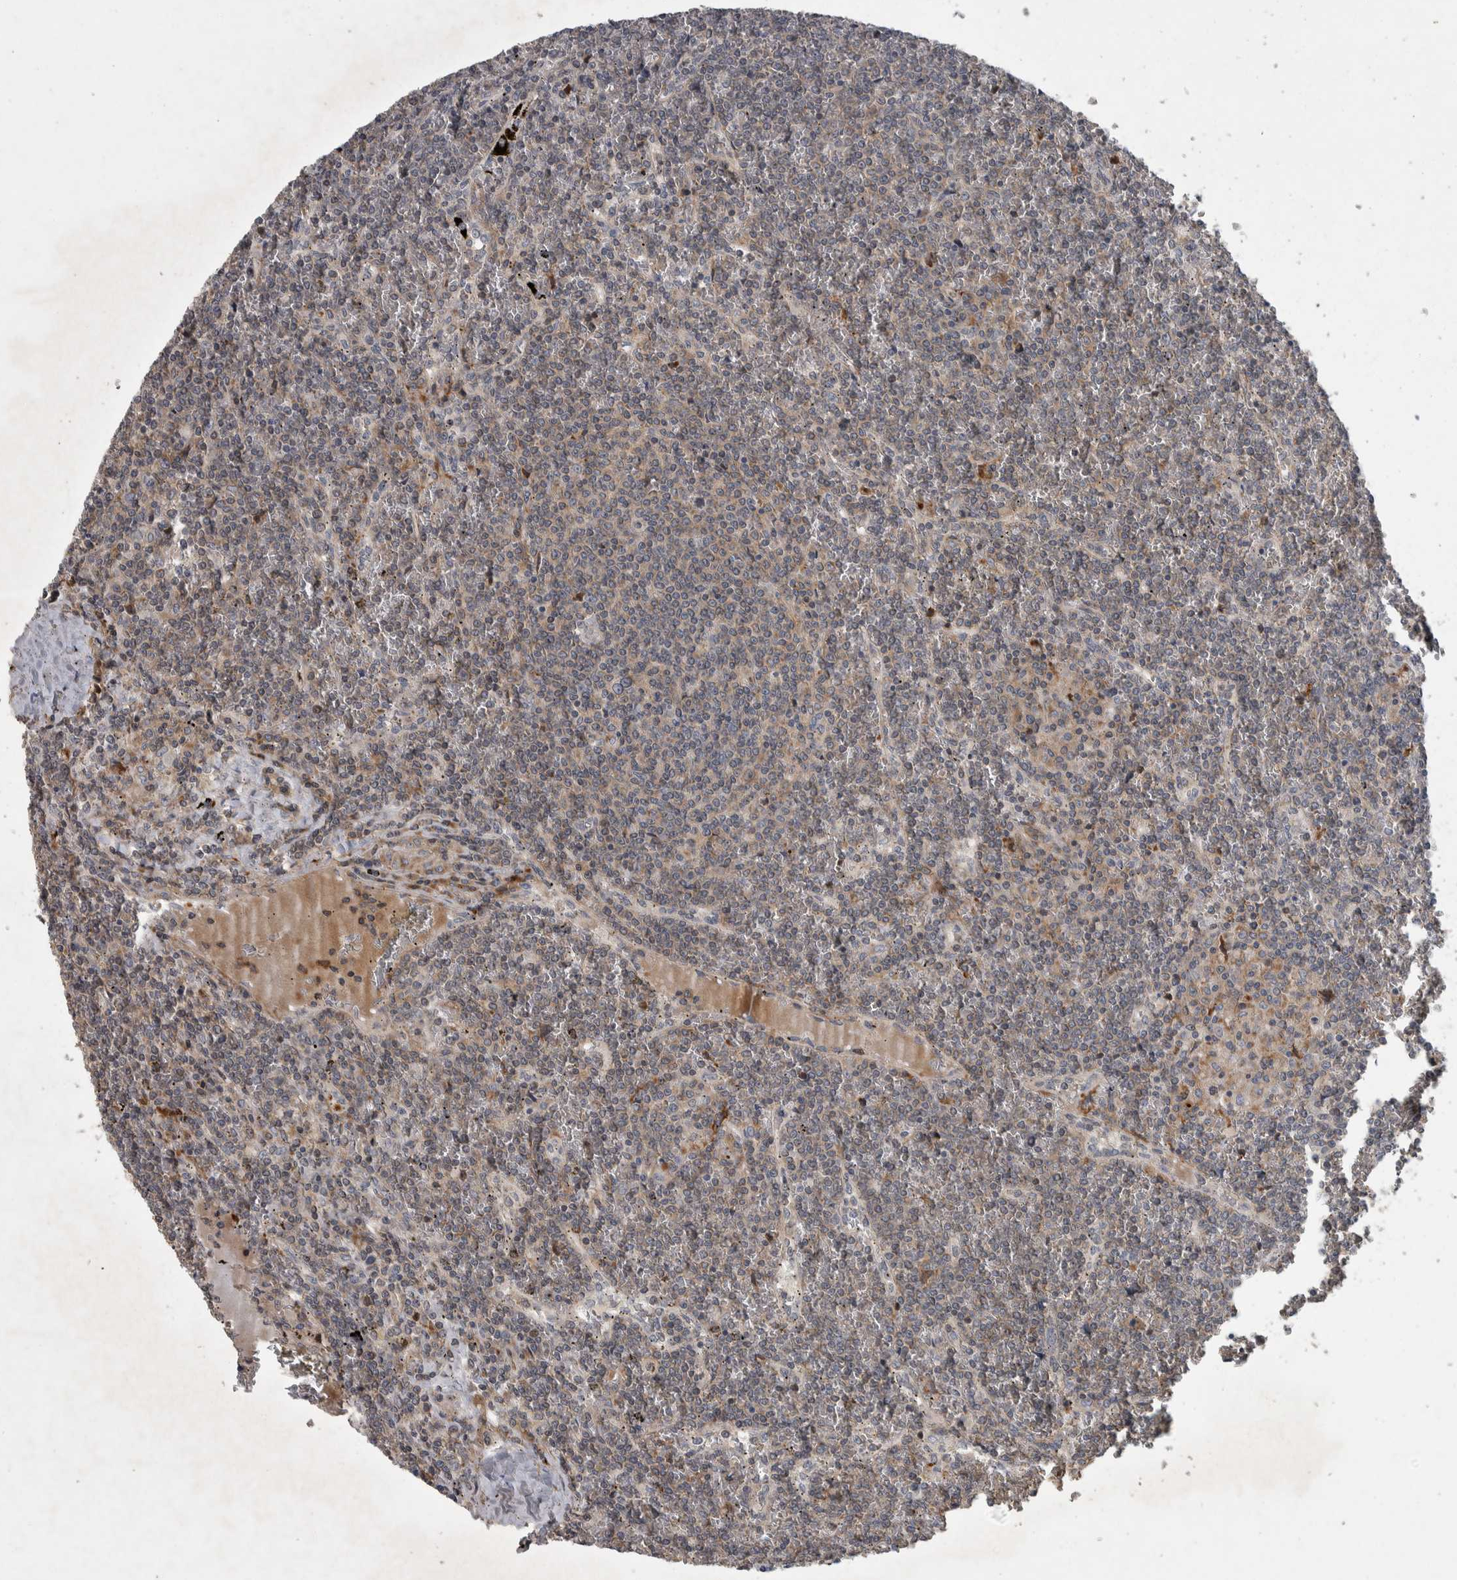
{"staining": {"intensity": "weak", "quantity": "<25%", "location": "cytoplasmic/membranous"}, "tissue": "lymphoma", "cell_type": "Tumor cells", "image_type": "cancer", "snomed": [{"axis": "morphology", "description": "Malignant lymphoma, non-Hodgkin's type, Low grade"}, {"axis": "topography", "description": "Spleen"}], "caption": "Immunohistochemical staining of human lymphoma shows no significant expression in tumor cells.", "gene": "ERAL1", "patient": {"sex": "female", "age": 19}}